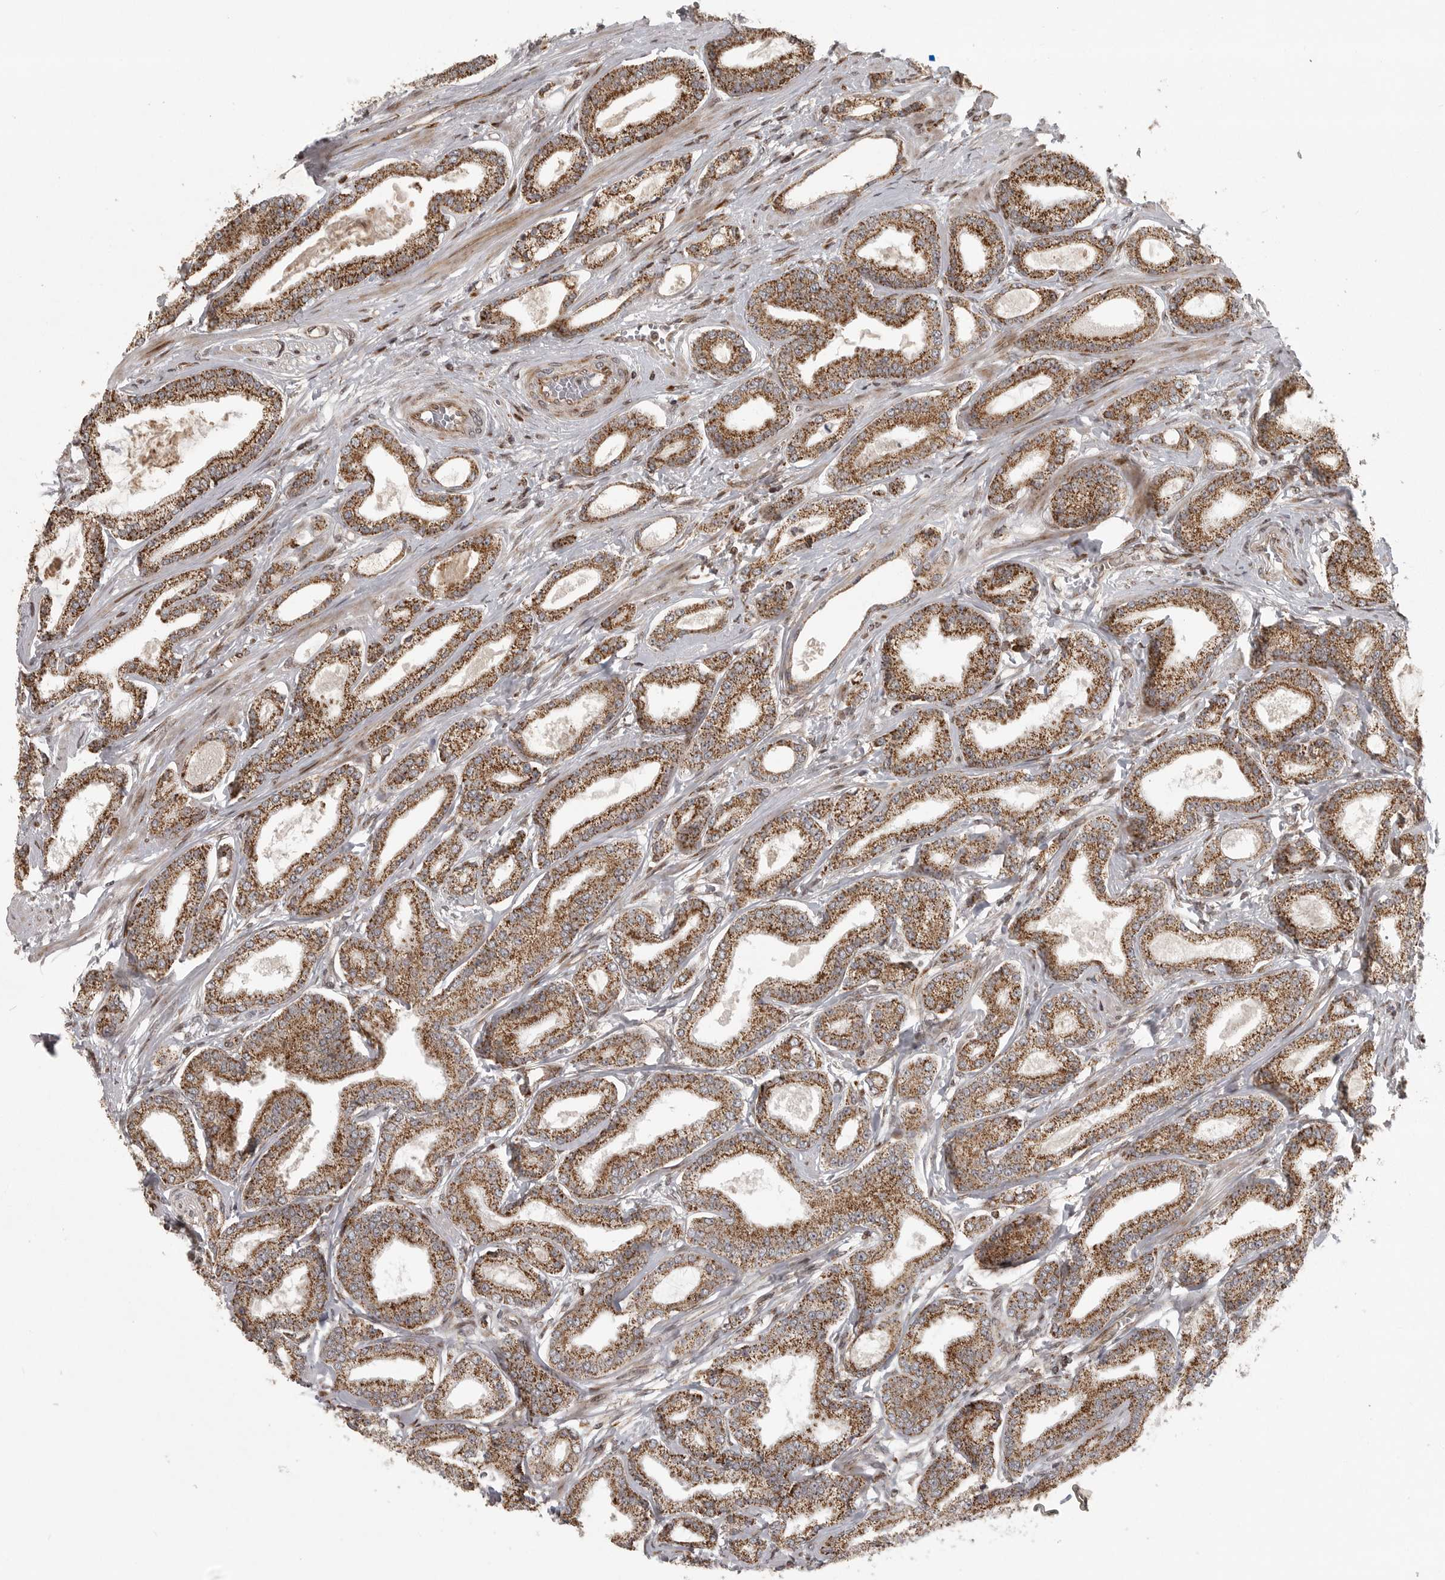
{"staining": {"intensity": "moderate", "quantity": ">75%", "location": "cytoplasmic/membranous"}, "tissue": "prostate cancer", "cell_type": "Tumor cells", "image_type": "cancer", "snomed": [{"axis": "morphology", "description": "Adenocarcinoma, Low grade"}, {"axis": "topography", "description": "Prostate"}], "caption": "Protein analysis of low-grade adenocarcinoma (prostate) tissue demonstrates moderate cytoplasmic/membranous staining in about >75% of tumor cells.", "gene": "NARS2", "patient": {"sex": "male", "age": 60}}